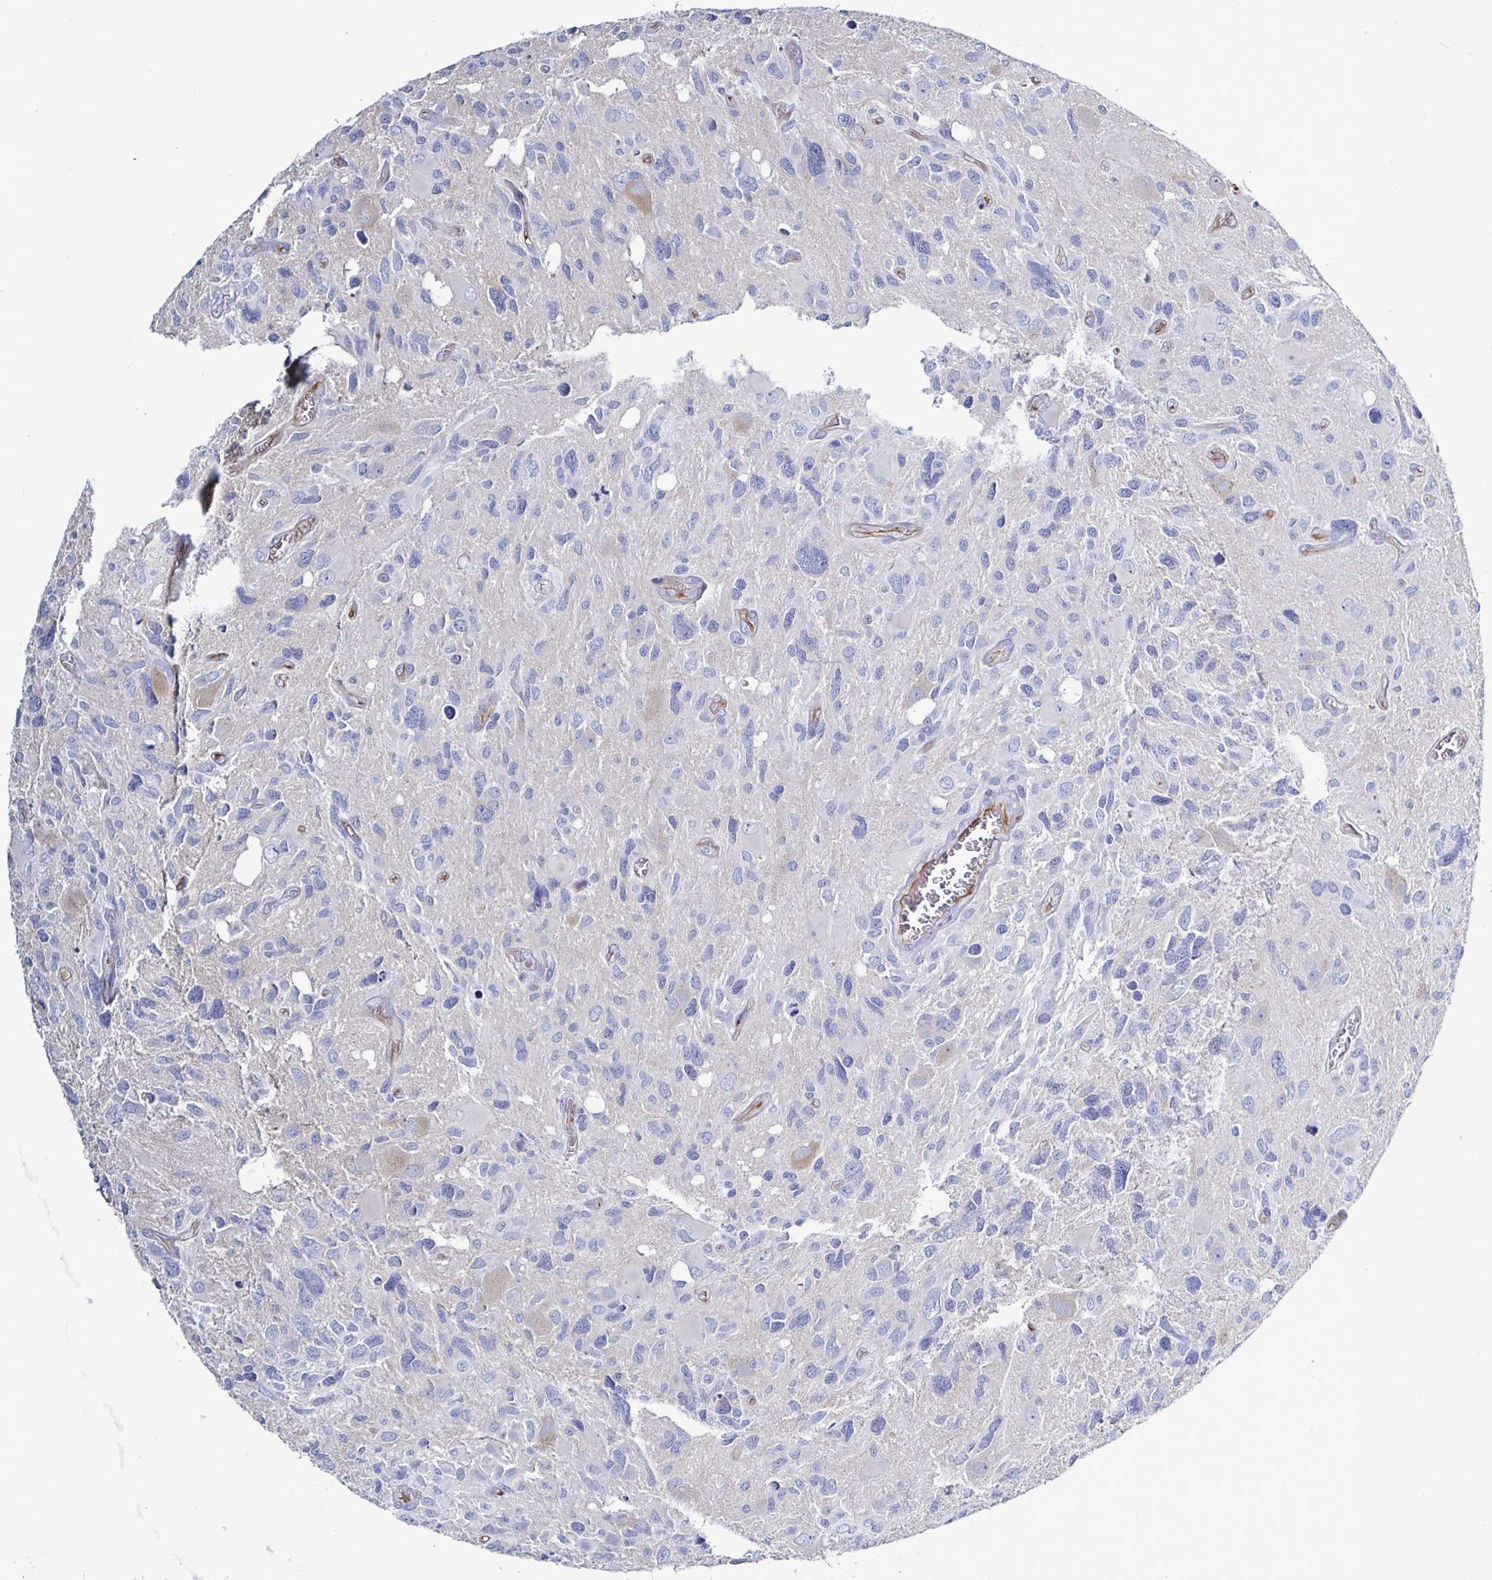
{"staining": {"intensity": "negative", "quantity": "none", "location": "none"}, "tissue": "glioma", "cell_type": "Tumor cells", "image_type": "cancer", "snomed": [{"axis": "morphology", "description": "Glioma, malignant, High grade"}, {"axis": "topography", "description": "Brain"}], "caption": "Immunohistochemistry micrograph of malignant high-grade glioma stained for a protein (brown), which displays no expression in tumor cells.", "gene": "ACSBG2", "patient": {"sex": "male", "age": 49}}